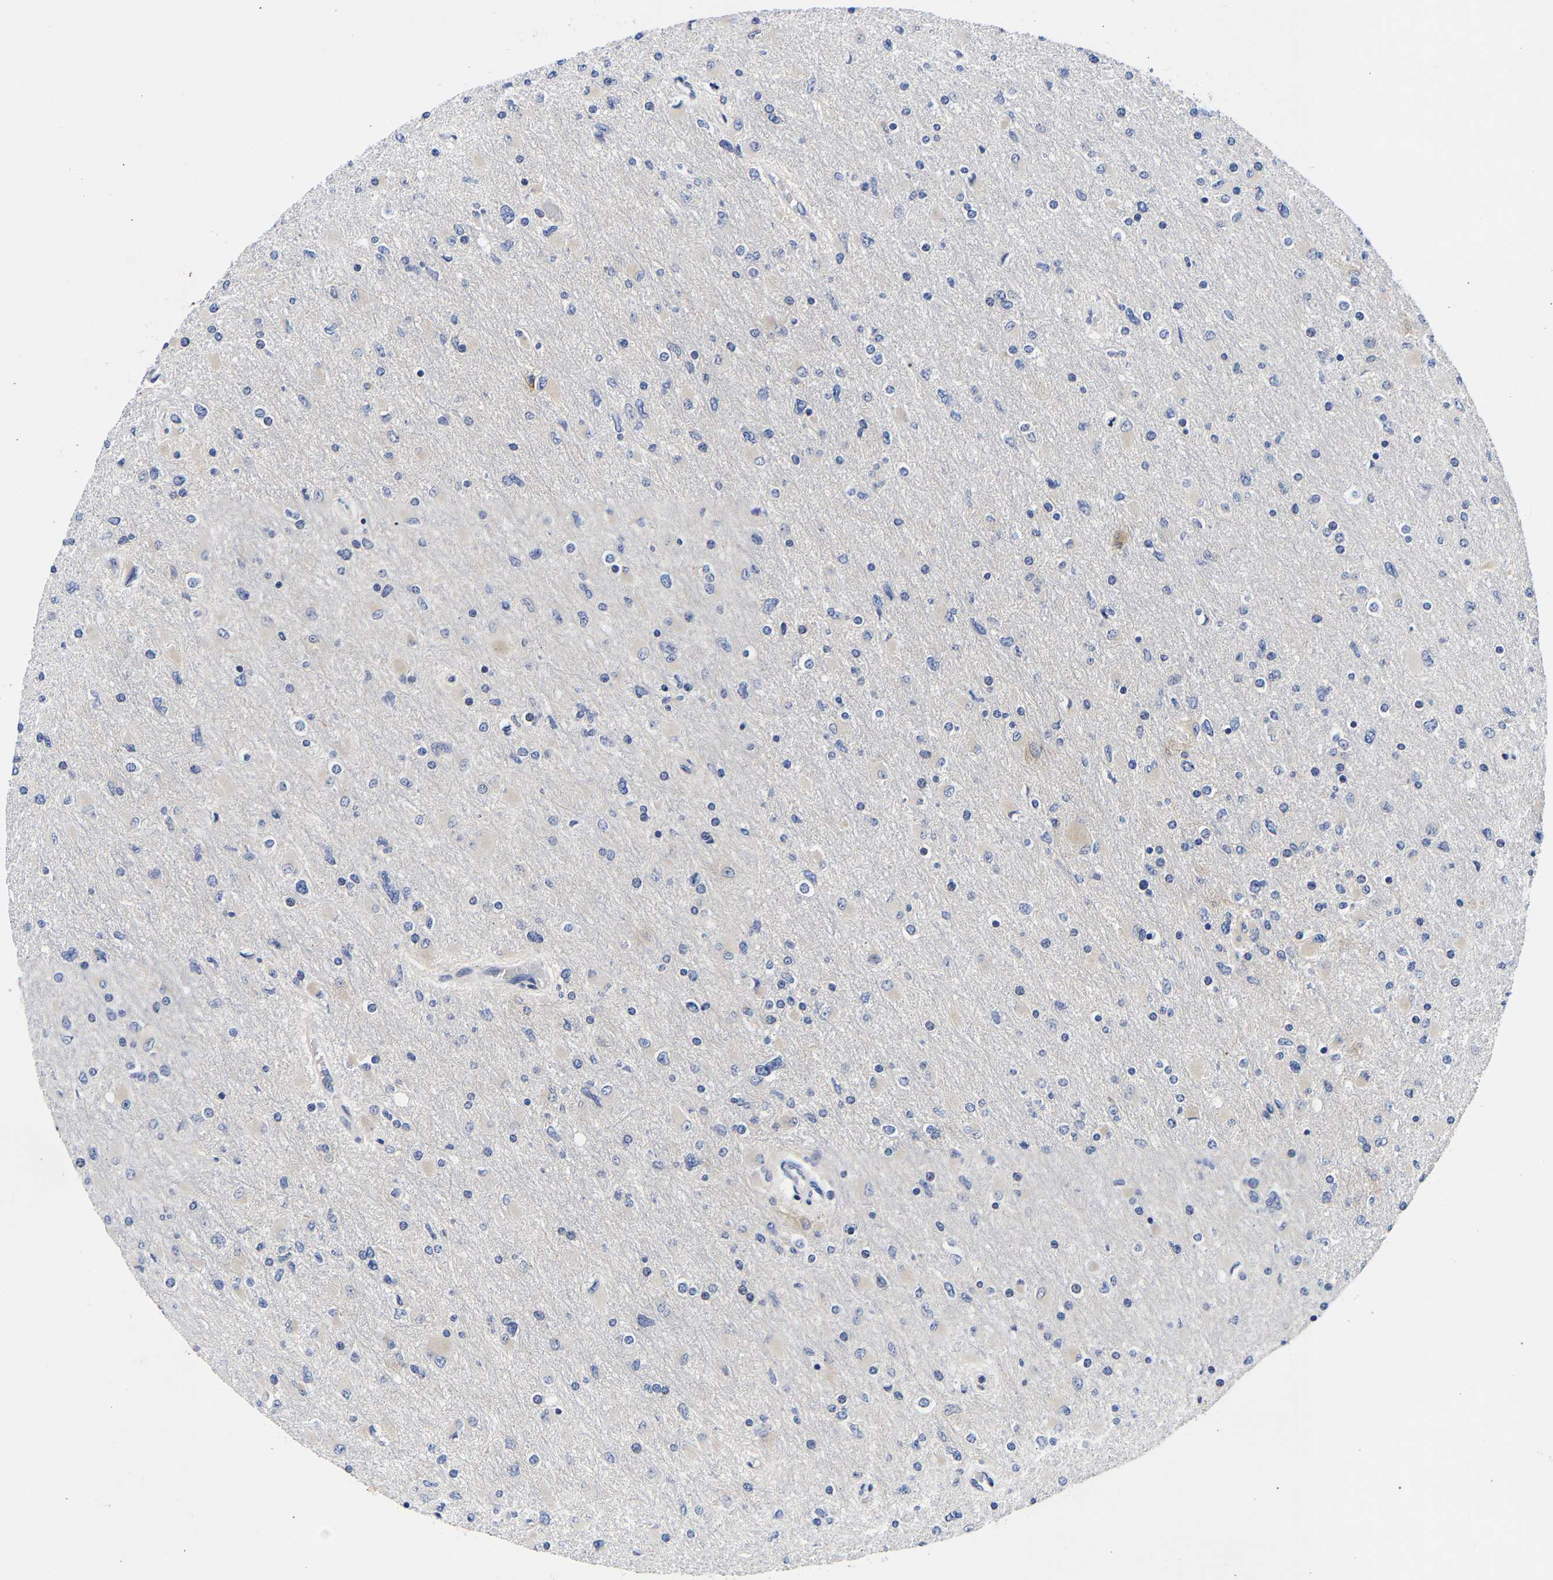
{"staining": {"intensity": "negative", "quantity": "none", "location": "none"}, "tissue": "glioma", "cell_type": "Tumor cells", "image_type": "cancer", "snomed": [{"axis": "morphology", "description": "Glioma, malignant, High grade"}, {"axis": "topography", "description": "Cerebral cortex"}], "caption": "High power microscopy micrograph of an immunohistochemistry (IHC) photomicrograph of malignant glioma (high-grade), revealing no significant expression in tumor cells.", "gene": "CCDC6", "patient": {"sex": "female", "age": 36}}